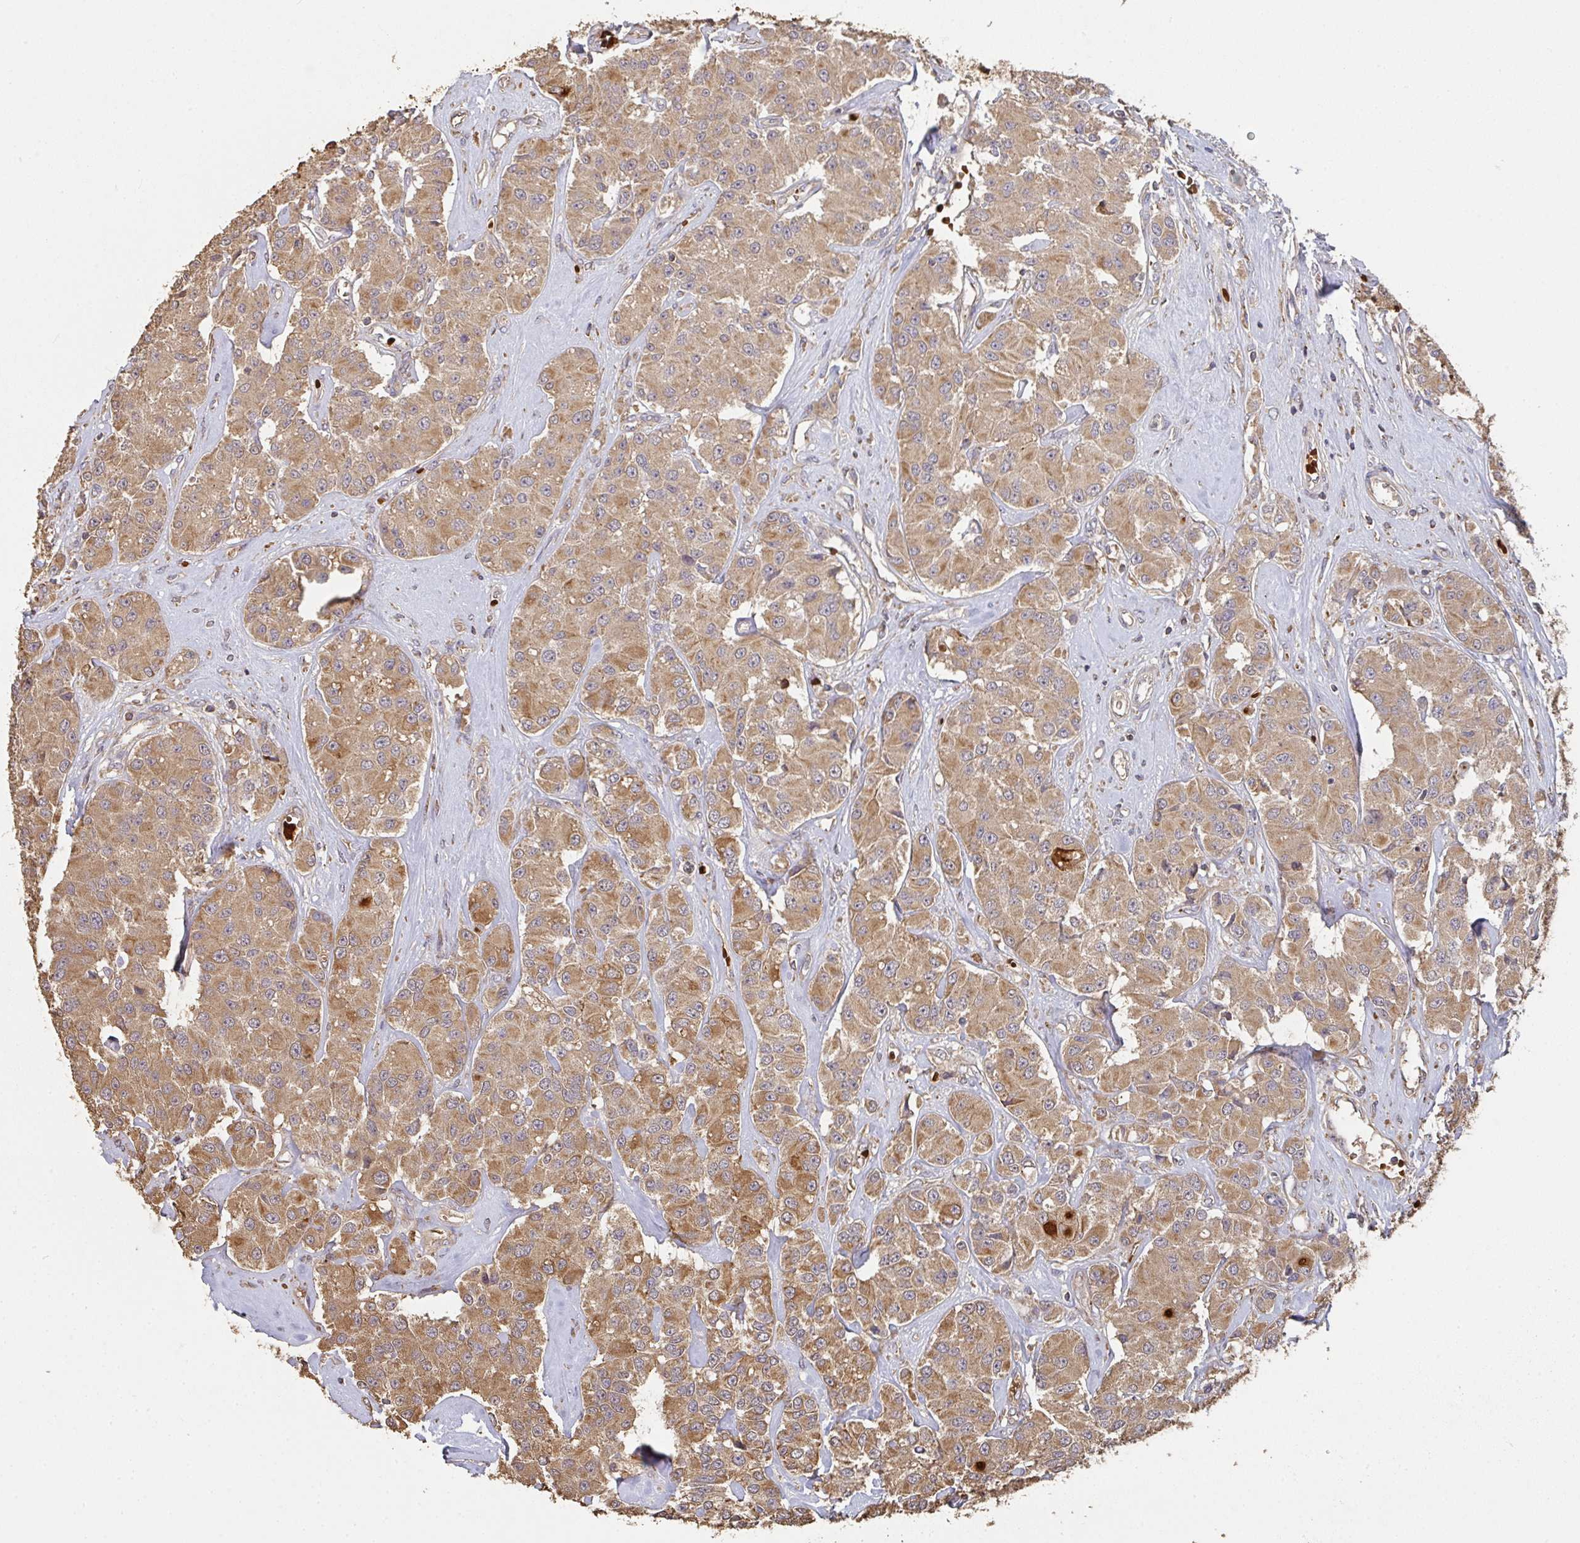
{"staining": {"intensity": "moderate", "quantity": ">75%", "location": "cytoplasmic/membranous"}, "tissue": "carcinoid", "cell_type": "Tumor cells", "image_type": "cancer", "snomed": [{"axis": "morphology", "description": "Carcinoid, malignant, NOS"}, {"axis": "topography", "description": "Pancreas"}], "caption": "Protein analysis of malignant carcinoid tissue demonstrates moderate cytoplasmic/membranous positivity in about >75% of tumor cells.", "gene": "POLG", "patient": {"sex": "male", "age": 41}}